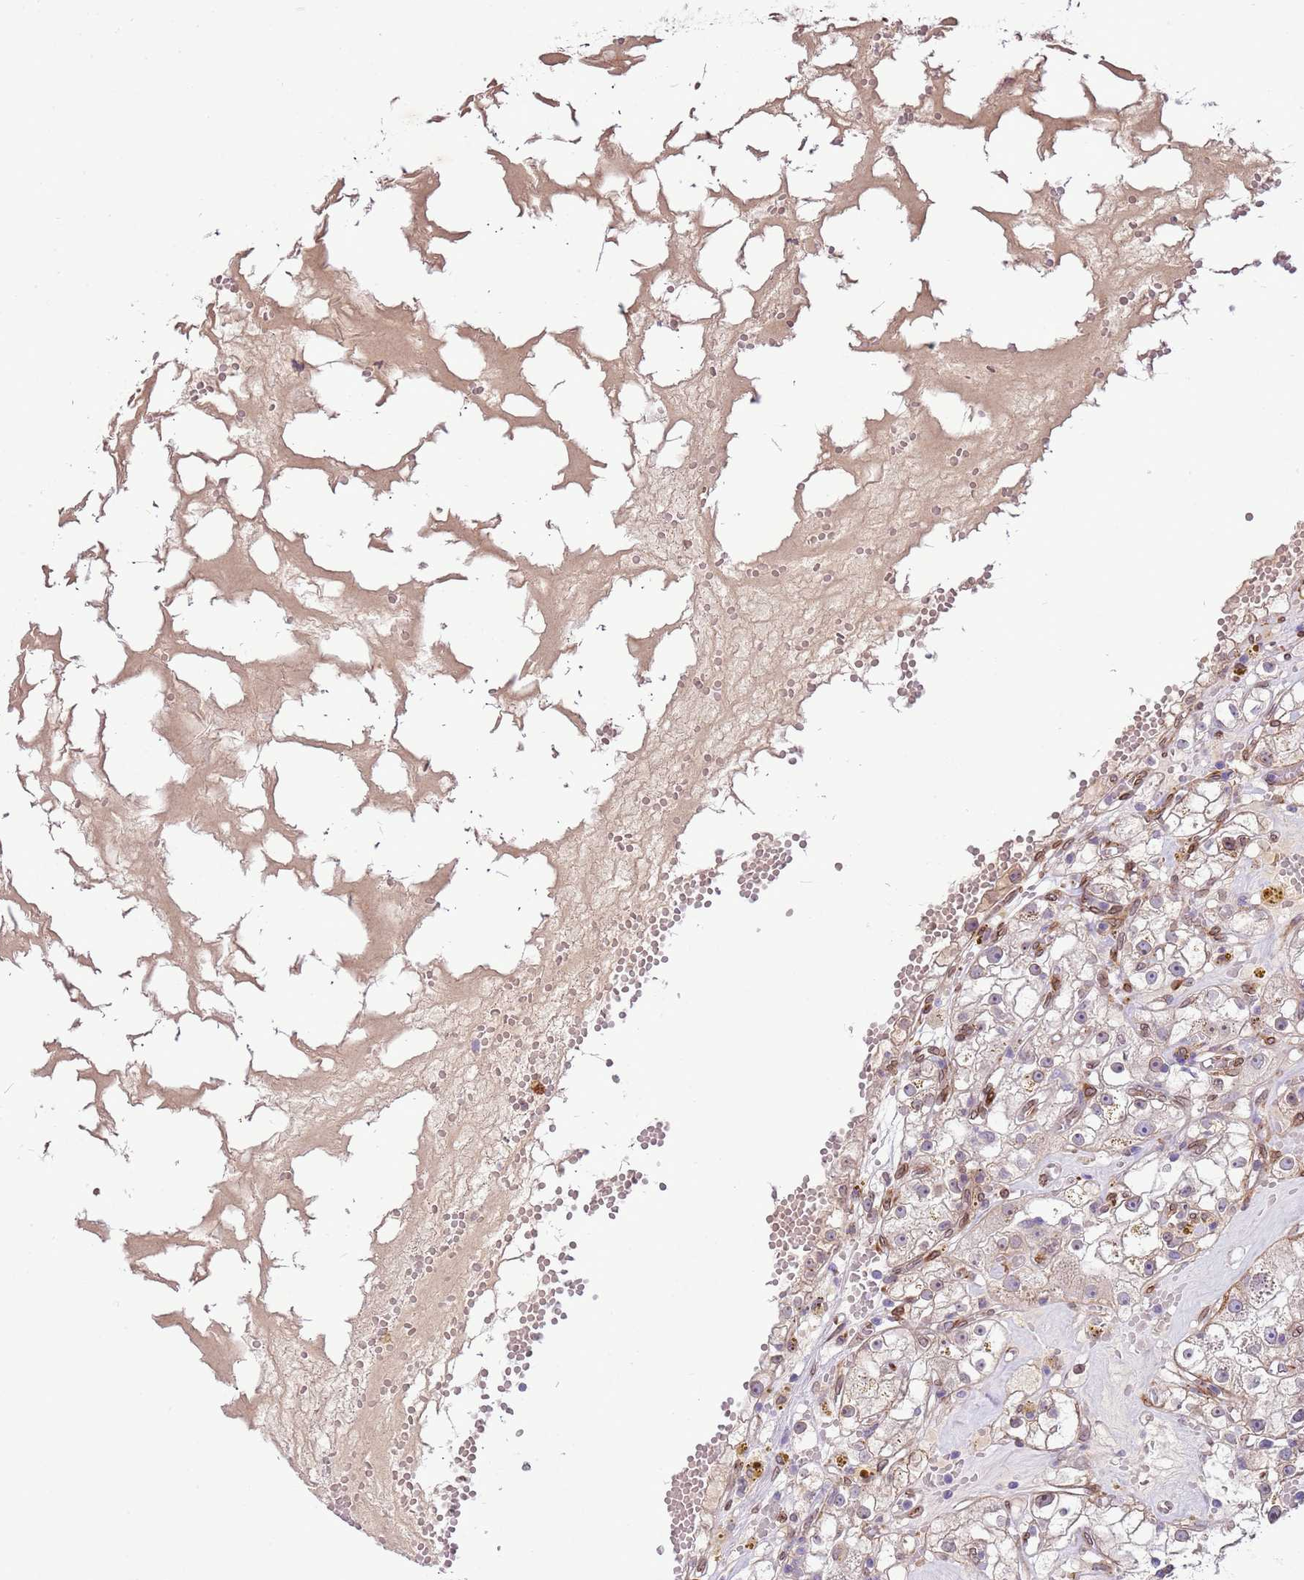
{"staining": {"intensity": "weak", "quantity": "<25%", "location": "cytoplasmic/membranous,nuclear"}, "tissue": "renal cancer", "cell_type": "Tumor cells", "image_type": "cancer", "snomed": [{"axis": "morphology", "description": "Adenocarcinoma, NOS"}, {"axis": "topography", "description": "Kidney"}], "caption": "The immunohistochemistry histopathology image has no significant staining in tumor cells of renal cancer tissue. The staining was performed using DAB (3,3'-diaminobenzidine) to visualize the protein expression in brown, while the nuclei were stained in blue with hematoxylin (Magnification: 20x).", "gene": "TMEM47", "patient": {"sex": "male", "age": 56}}